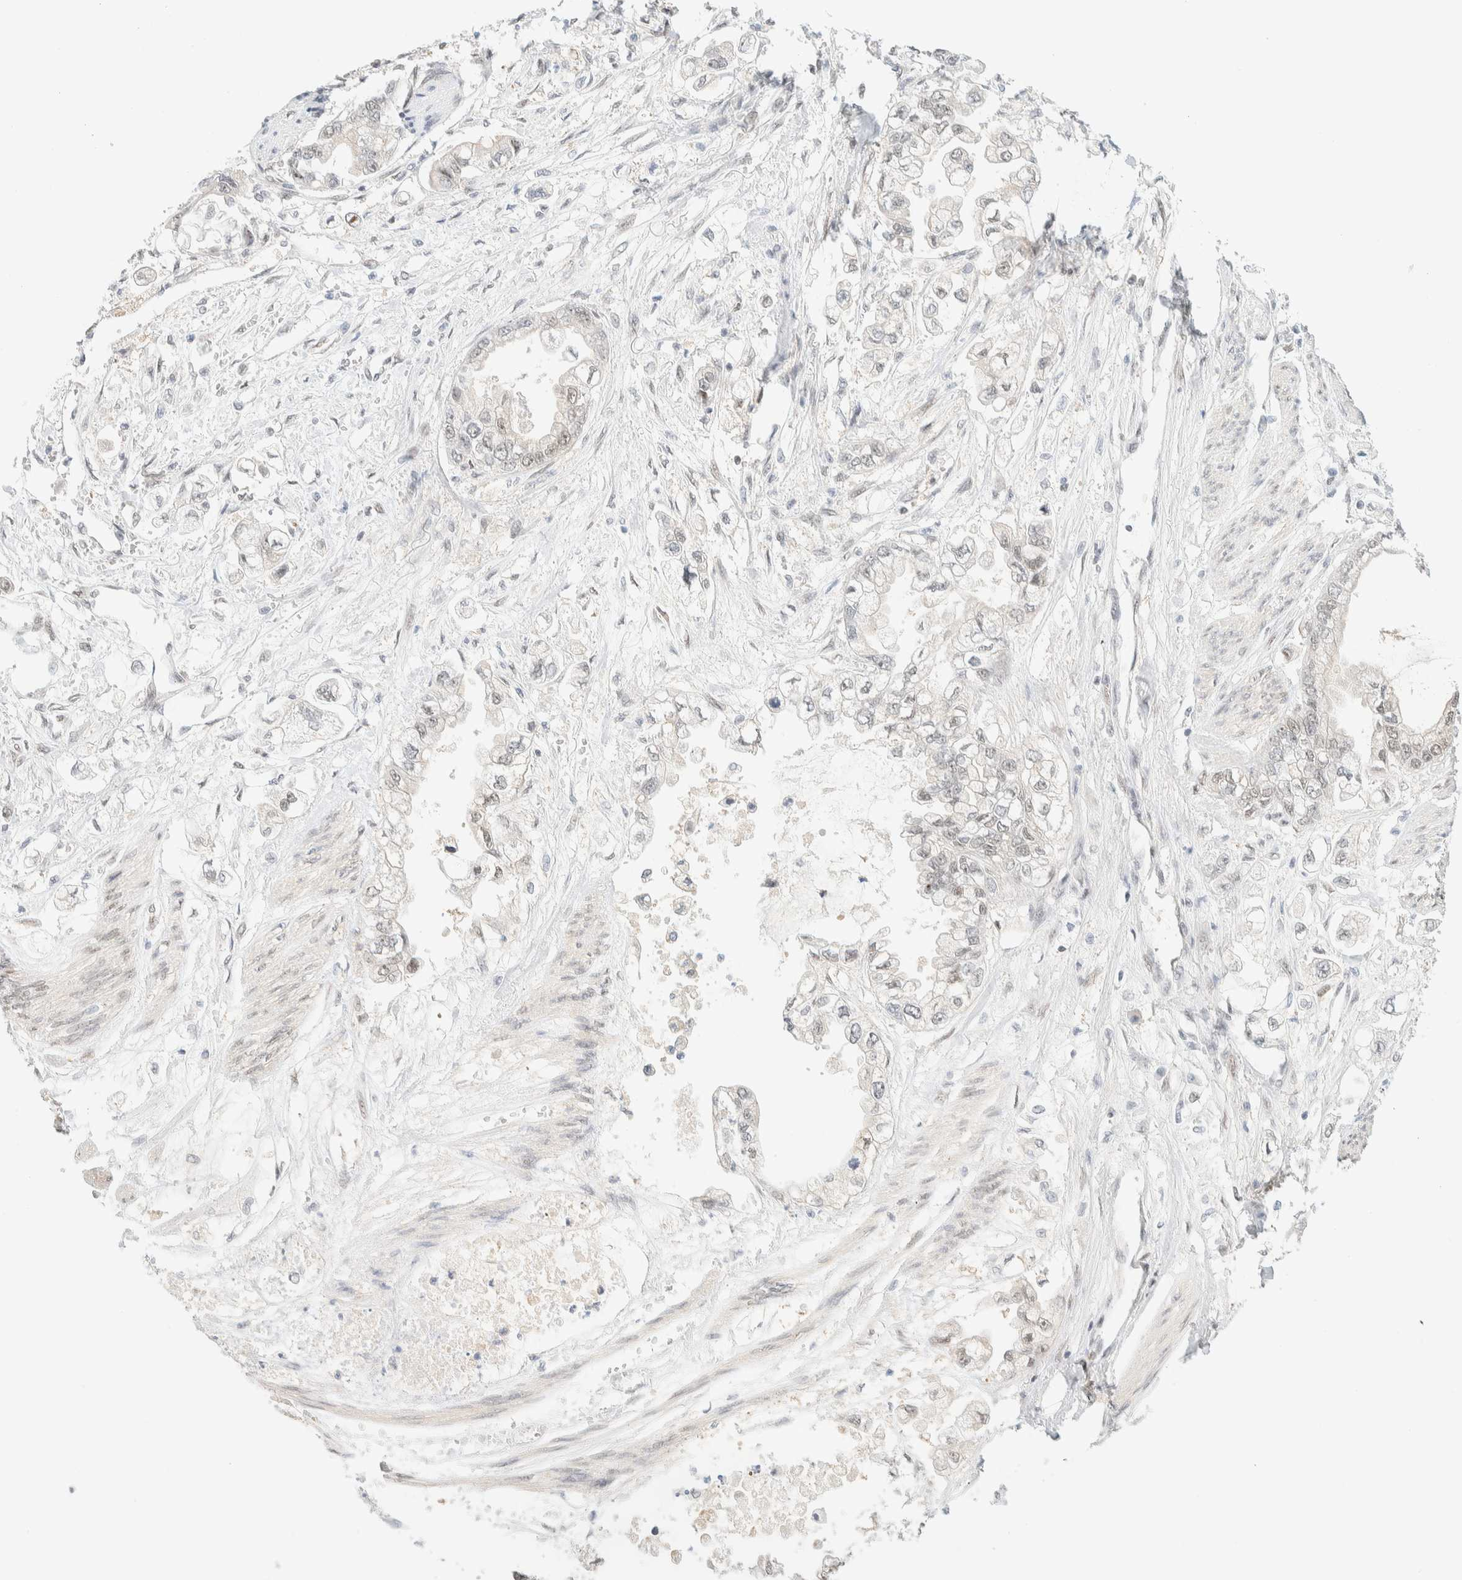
{"staining": {"intensity": "weak", "quantity": "<25%", "location": "nuclear"}, "tissue": "stomach cancer", "cell_type": "Tumor cells", "image_type": "cancer", "snomed": [{"axis": "morphology", "description": "Normal tissue, NOS"}, {"axis": "morphology", "description": "Adenocarcinoma, NOS"}, {"axis": "topography", "description": "Stomach"}], "caption": "Stomach cancer (adenocarcinoma) stained for a protein using immunohistochemistry (IHC) demonstrates no expression tumor cells.", "gene": "PYGO2", "patient": {"sex": "male", "age": 62}}